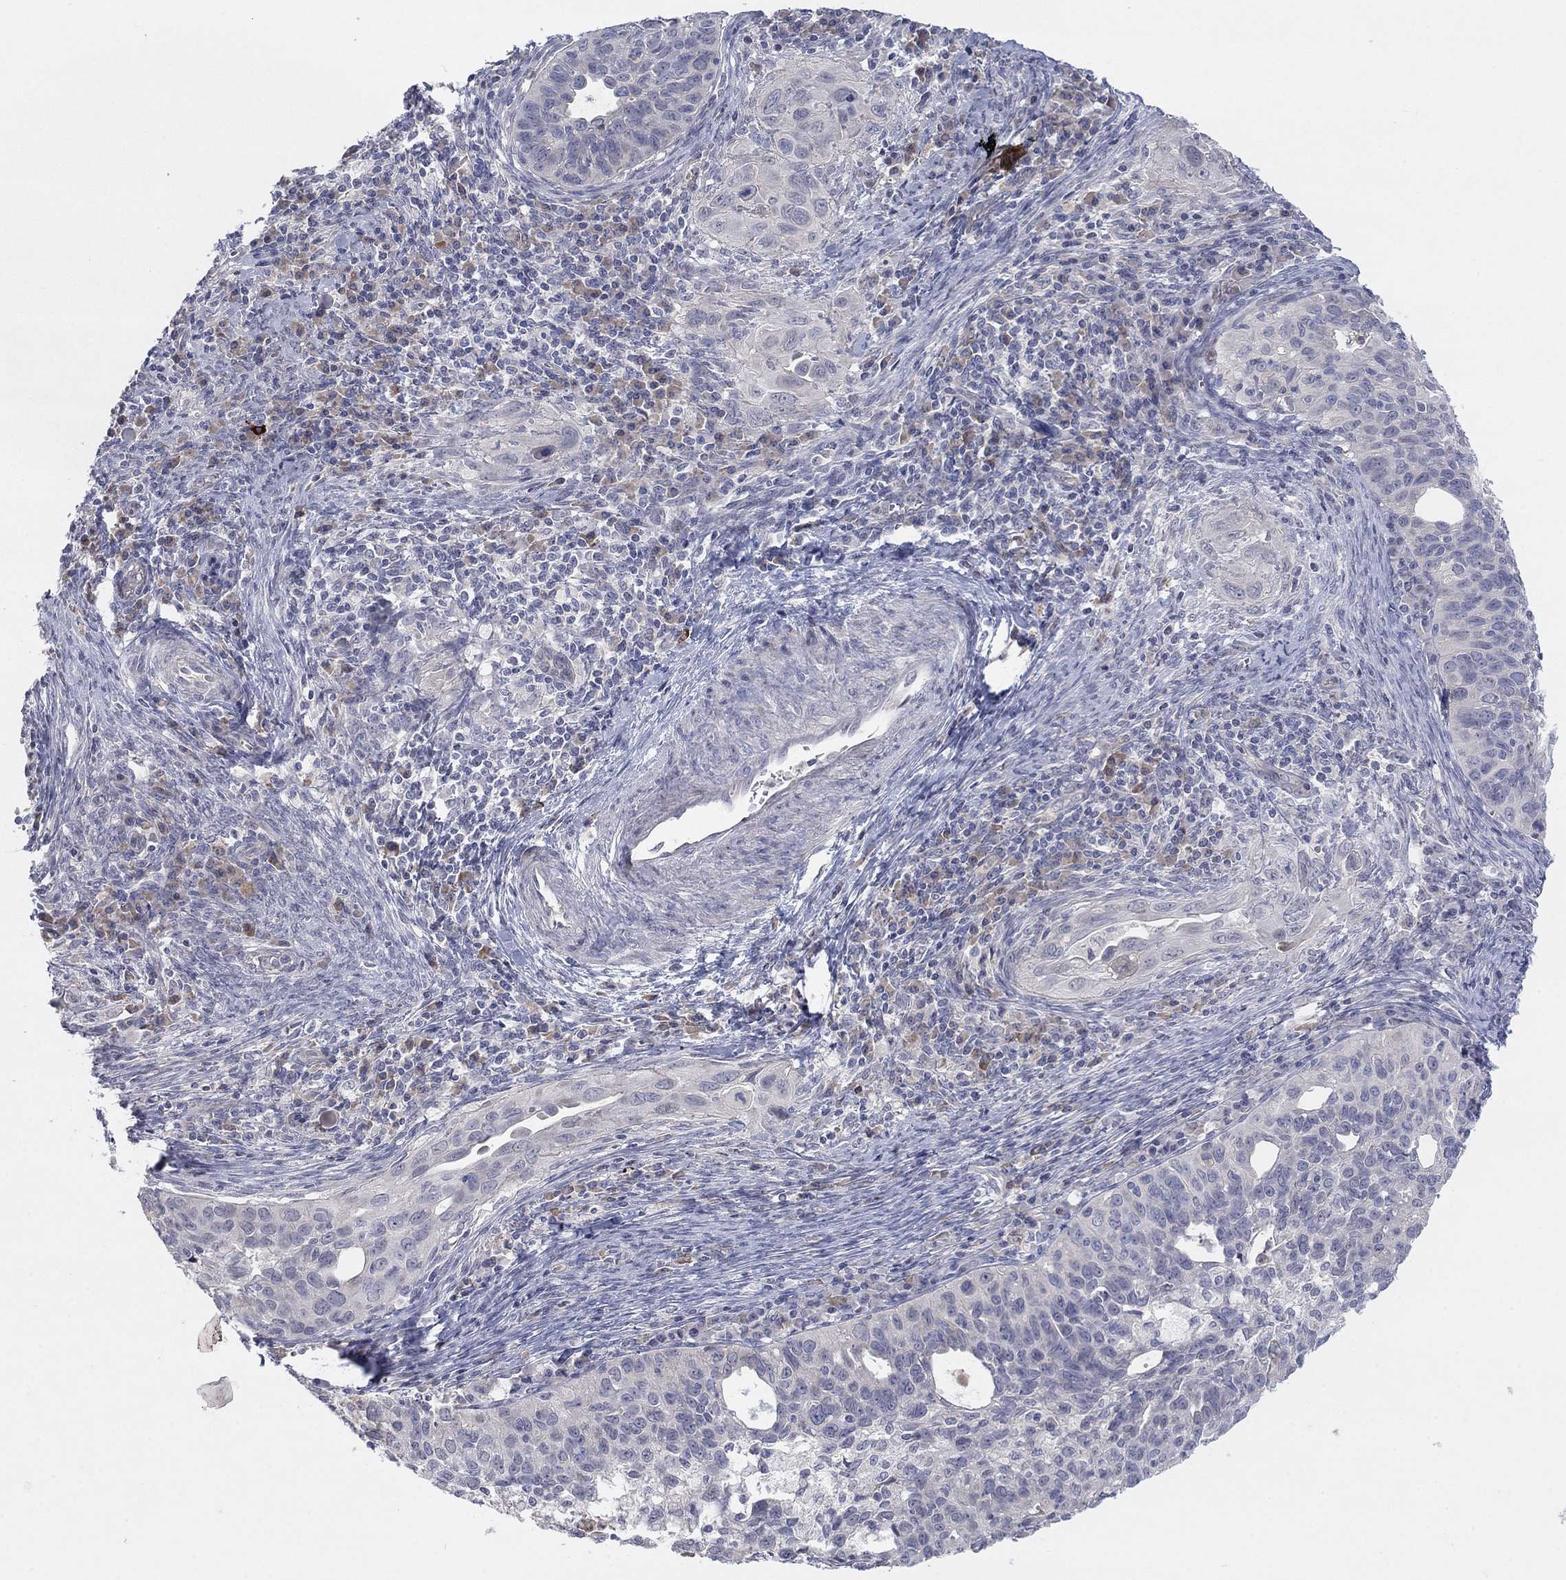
{"staining": {"intensity": "weak", "quantity": "<25%", "location": "cytoplasmic/membranous"}, "tissue": "cervical cancer", "cell_type": "Tumor cells", "image_type": "cancer", "snomed": [{"axis": "morphology", "description": "Squamous cell carcinoma, NOS"}, {"axis": "topography", "description": "Cervix"}], "caption": "Protein analysis of cervical squamous cell carcinoma reveals no significant staining in tumor cells.", "gene": "AMN1", "patient": {"sex": "female", "age": 26}}